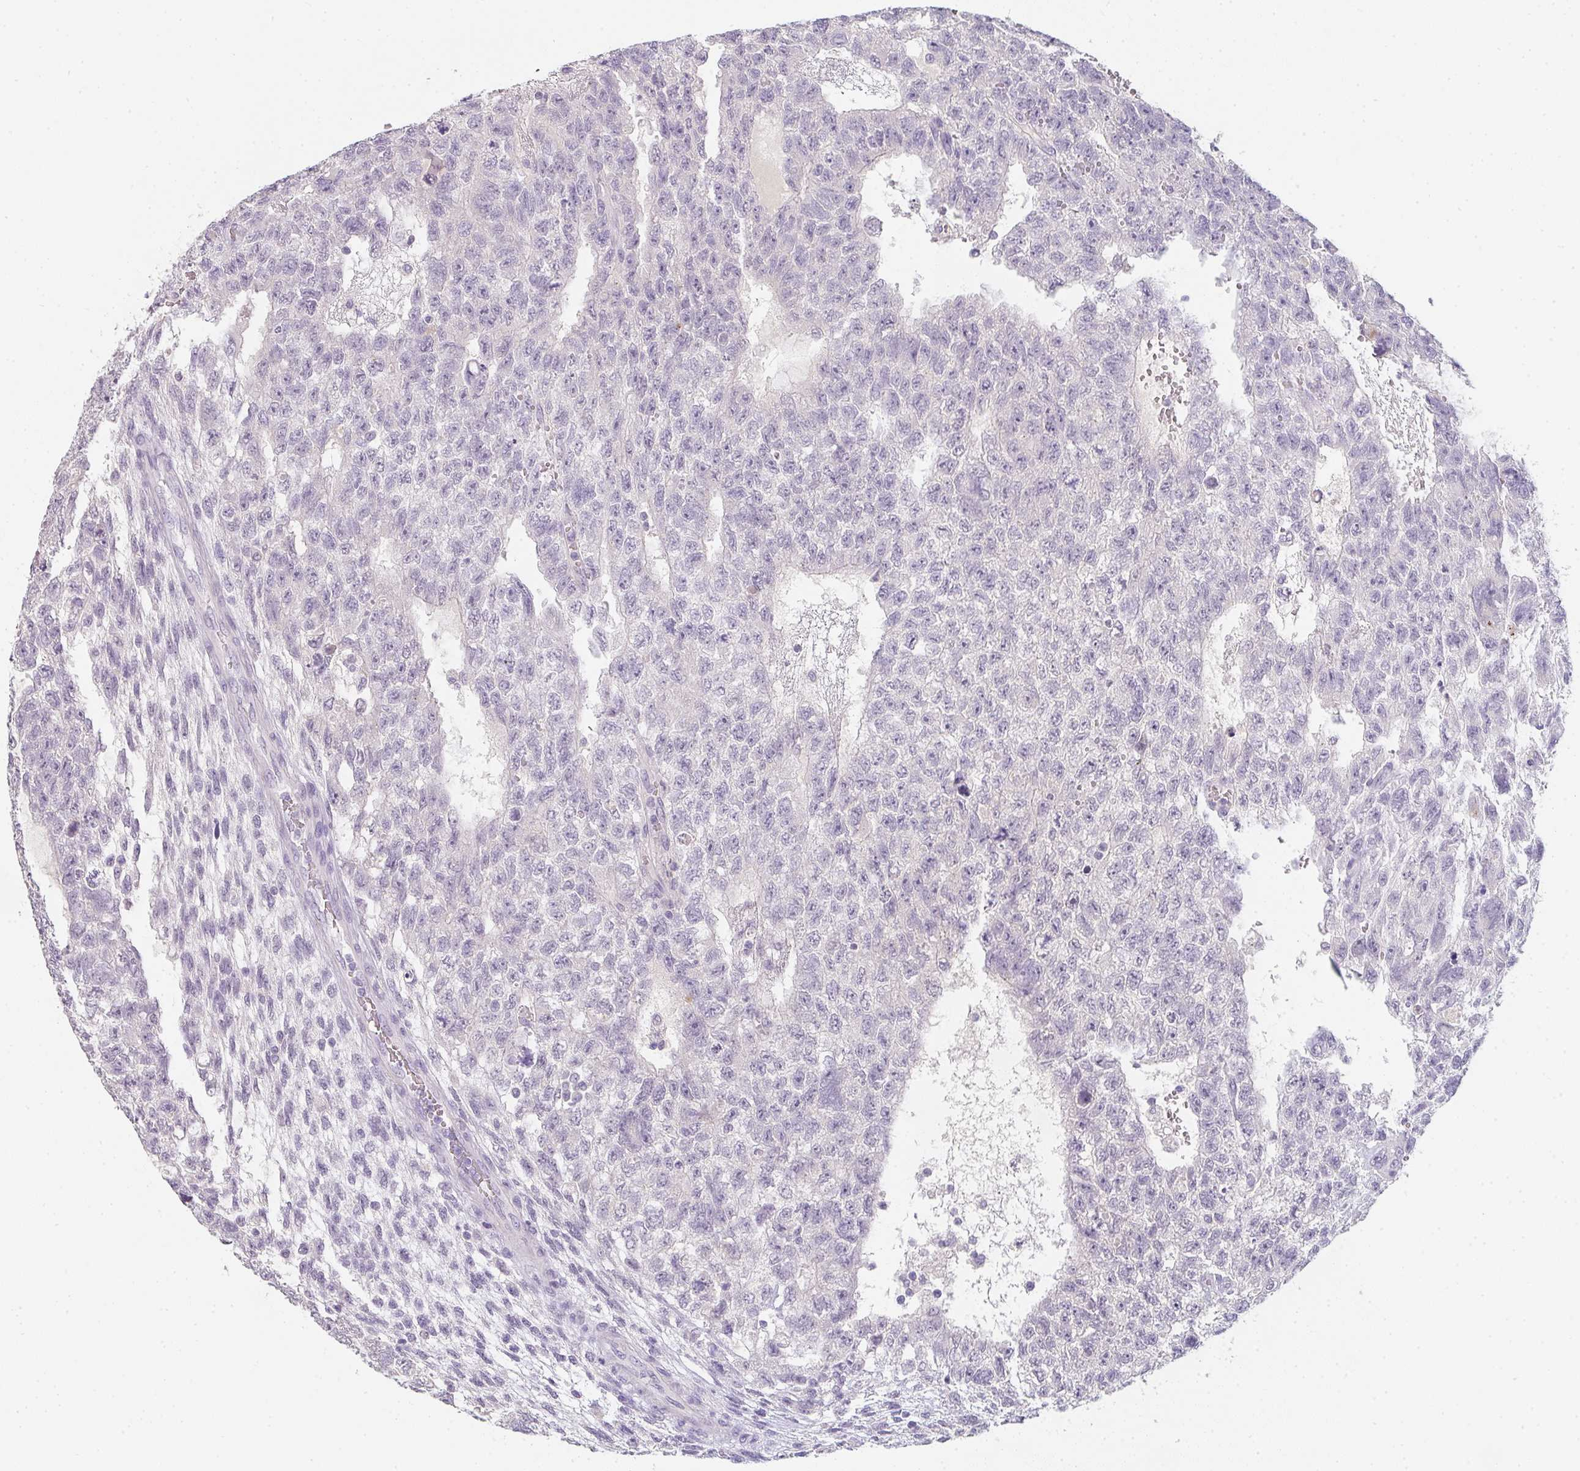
{"staining": {"intensity": "negative", "quantity": "none", "location": "none"}, "tissue": "testis cancer", "cell_type": "Tumor cells", "image_type": "cancer", "snomed": [{"axis": "morphology", "description": "Carcinoma, Embryonal, NOS"}, {"axis": "topography", "description": "Testis"}], "caption": "Tumor cells are negative for brown protein staining in embryonal carcinoma (testis).", "gene": "C1QTNF8", "patient": {"sex": "male", "age": 26}}